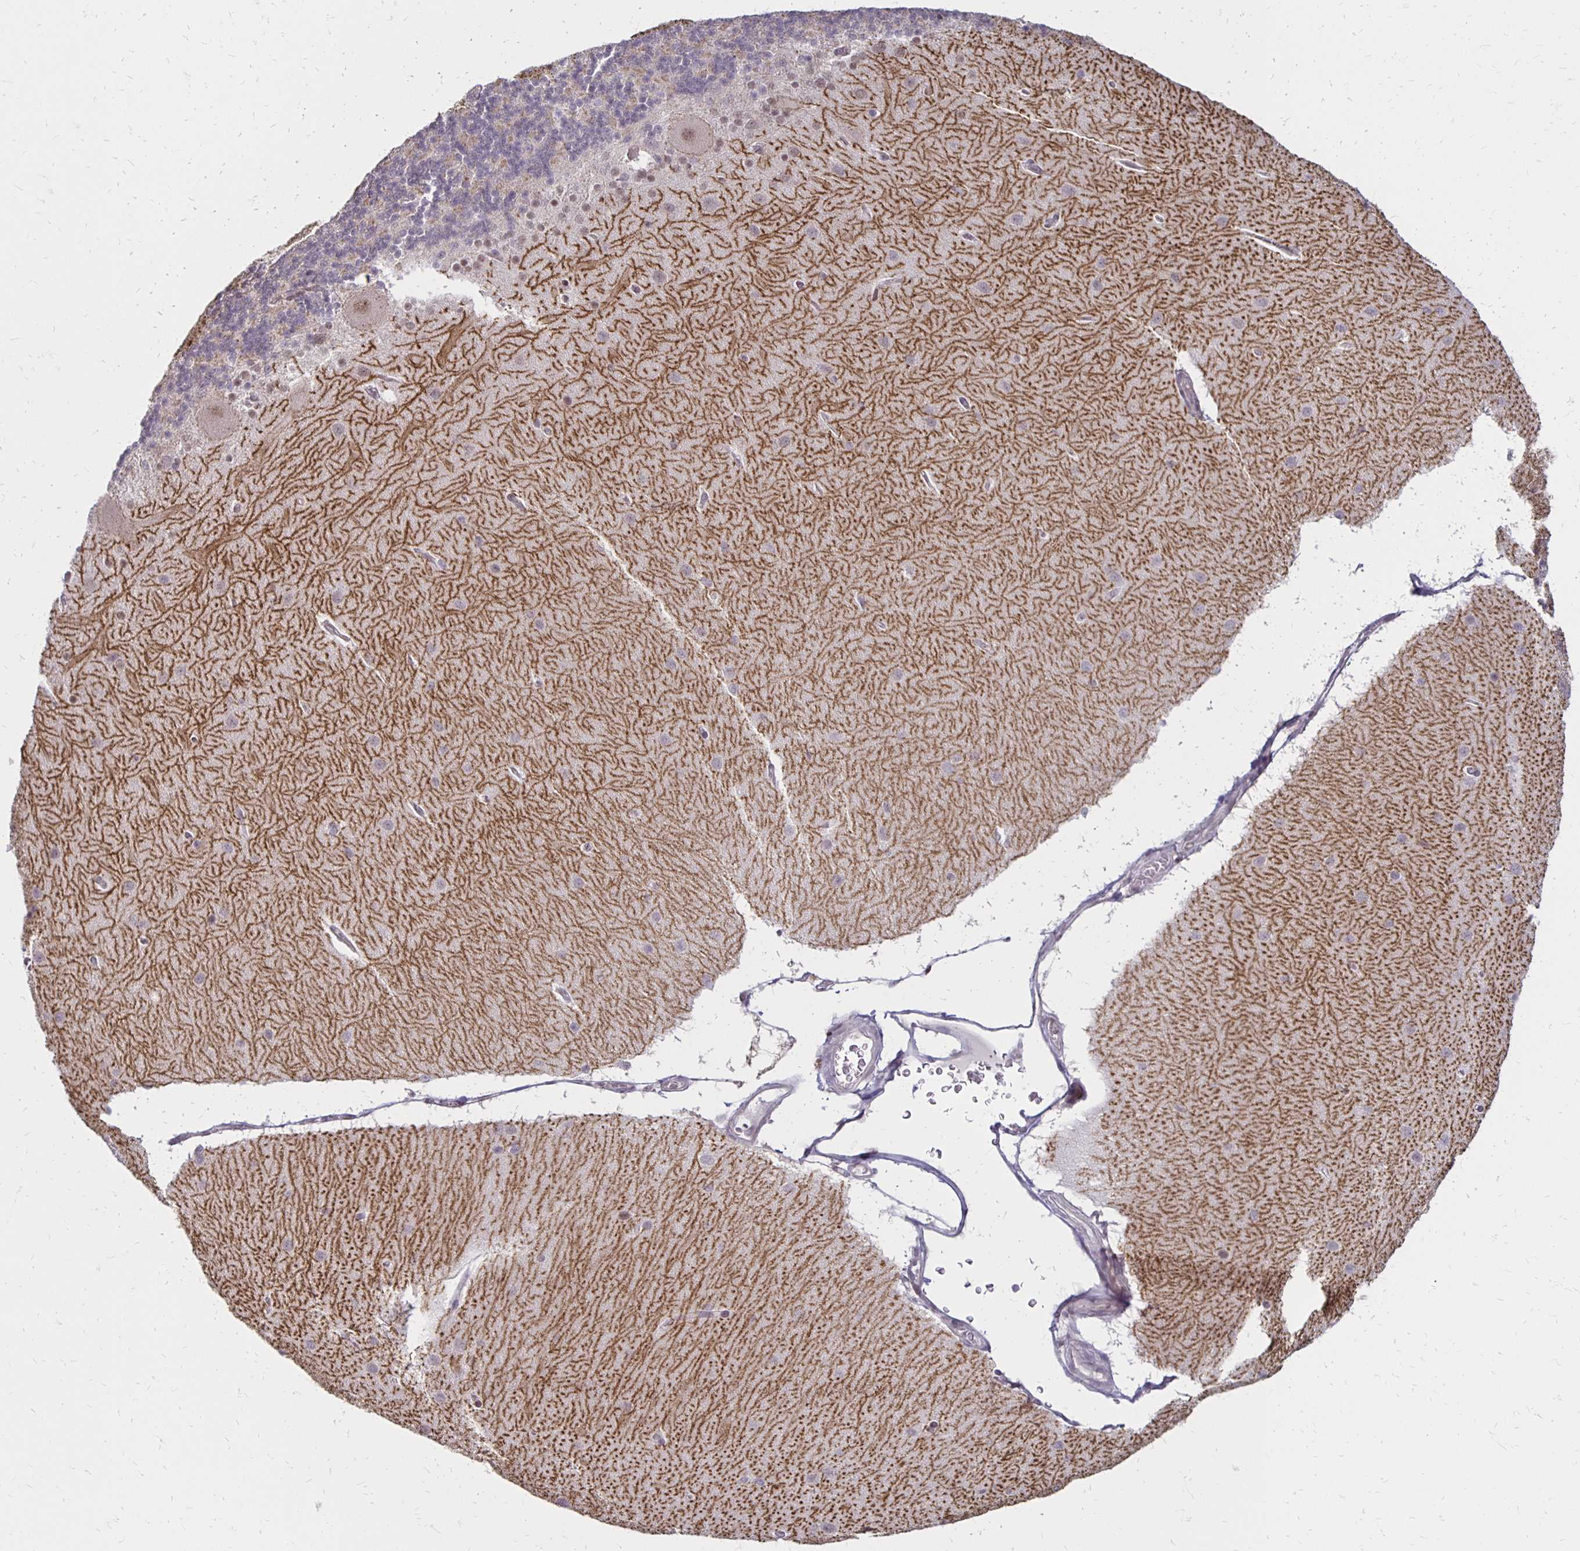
{"staining": {"intensity": "moderate", "quantity": "<25%", "location": "cytoplasmic/membranous"}, "tissue": "cerebellum", "cell_type": "Cells in granular layer", "image_type": "normal", "snomed": [{"axis": "morphology", "description": "Normal tissue, NOS"}, {"axis": "topography", "description": "Cerebellum"}], "caption": "Cells in granular layer show moderate cytoplasmic/membranous positivity in approximately <25% of cells in unremarkable cerebellum. Nuclei are stained in blue.", "gene": "DAGLA", "patient": {"sex": "female", "age": 54}}